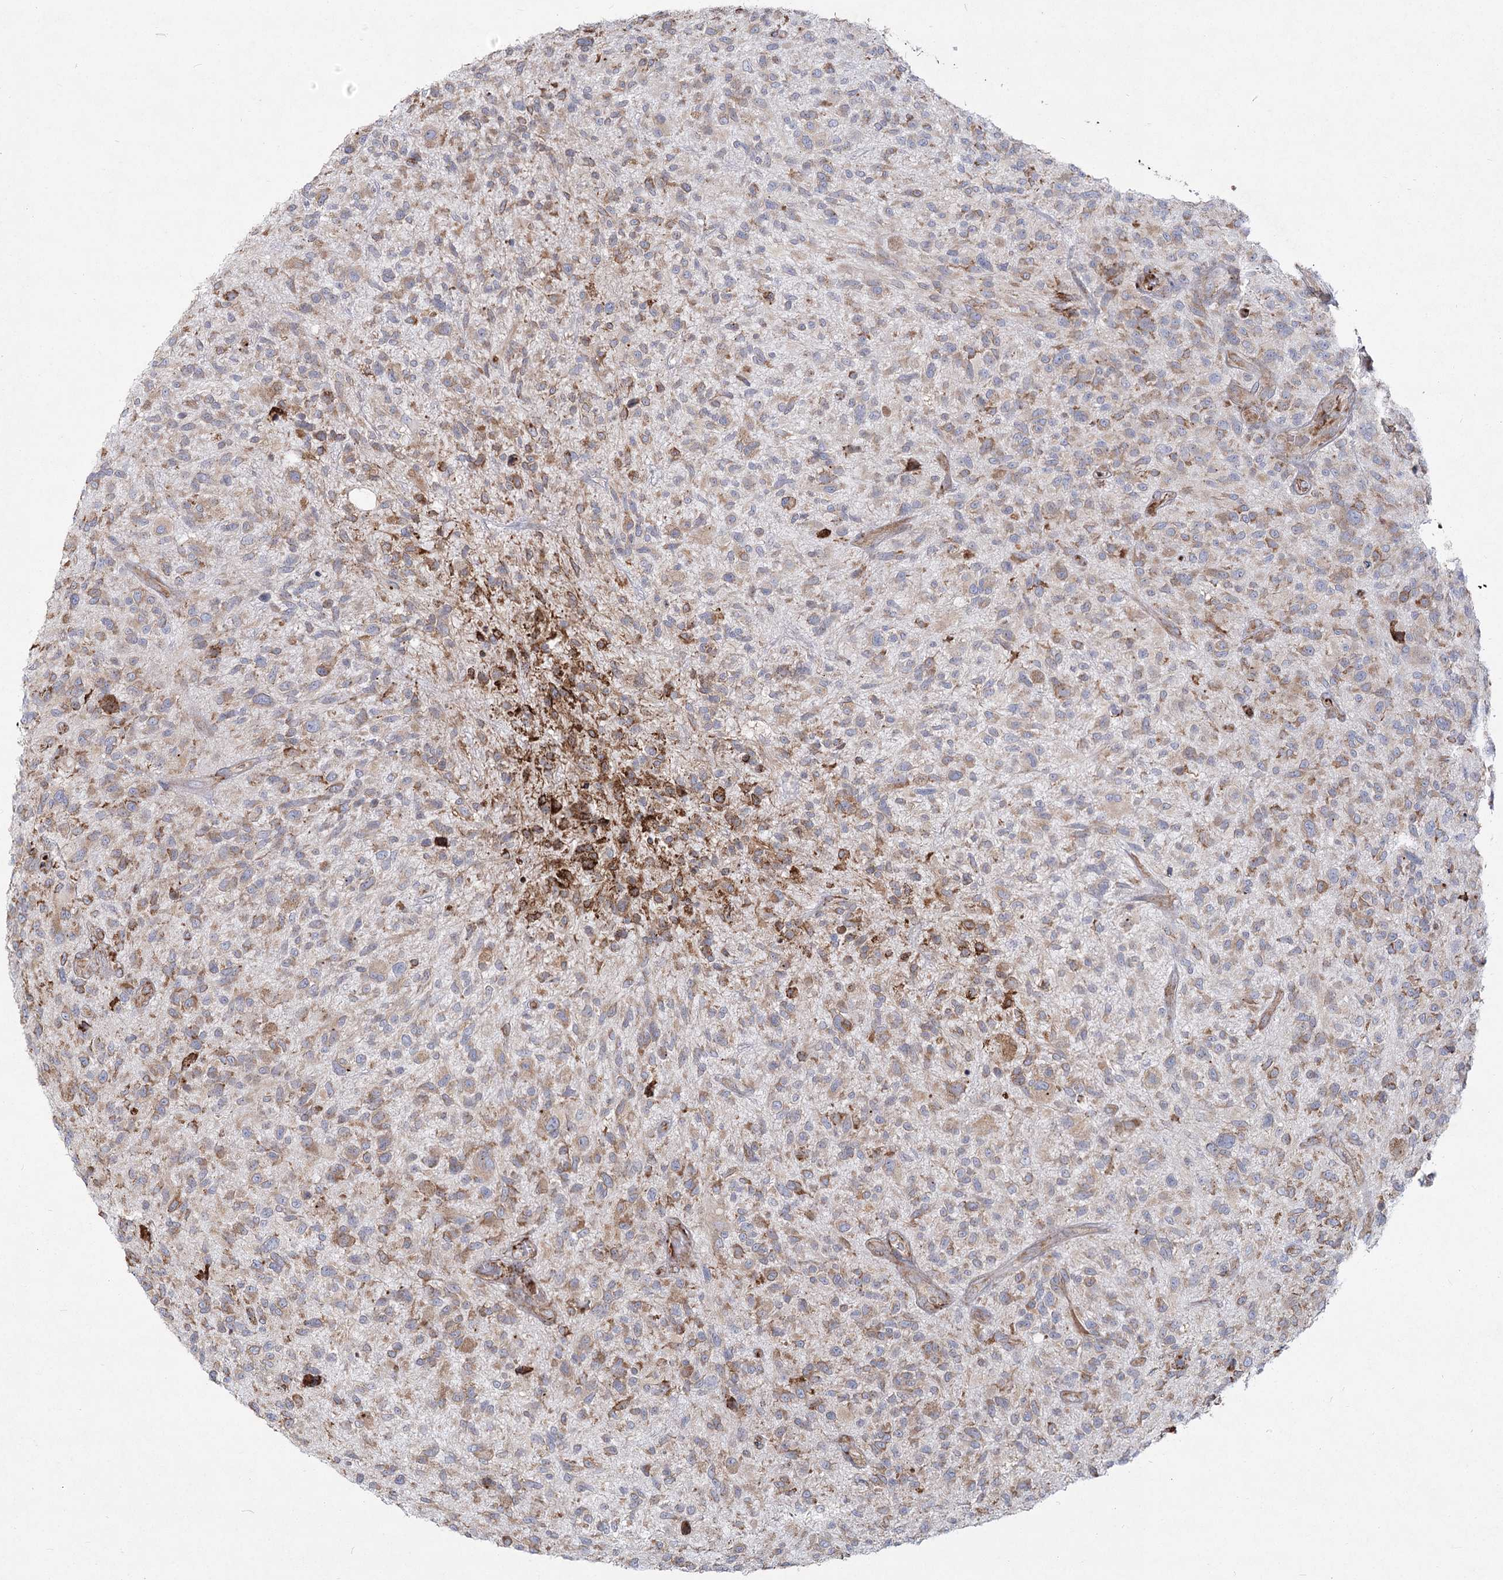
{"staining": {"intensity": "moderate", "quantity": "25%-75%", "location": "cytoplasmic/membranous"}, "tissue": "glioma", "cell_type": "Tumor cells", "image_type": "cancer", "snomed": [{"axis": "morphology", "description": "Glioma, malignant, High grade"}, {"axis": "topography", "description": "Brain"}], "caption": "IHC histopathology image of neoplastic tissue: human glioma stained using immunohistochemistry (IHC) reveals medium levels of moderate protein expression localized specifically in the cytoplasmic/membranous of tumor cells, appearing as a cytoplasmic/membranous brown color.", "gene": "NHLRC2", "patient": {"sex": "male", "age": 47}}